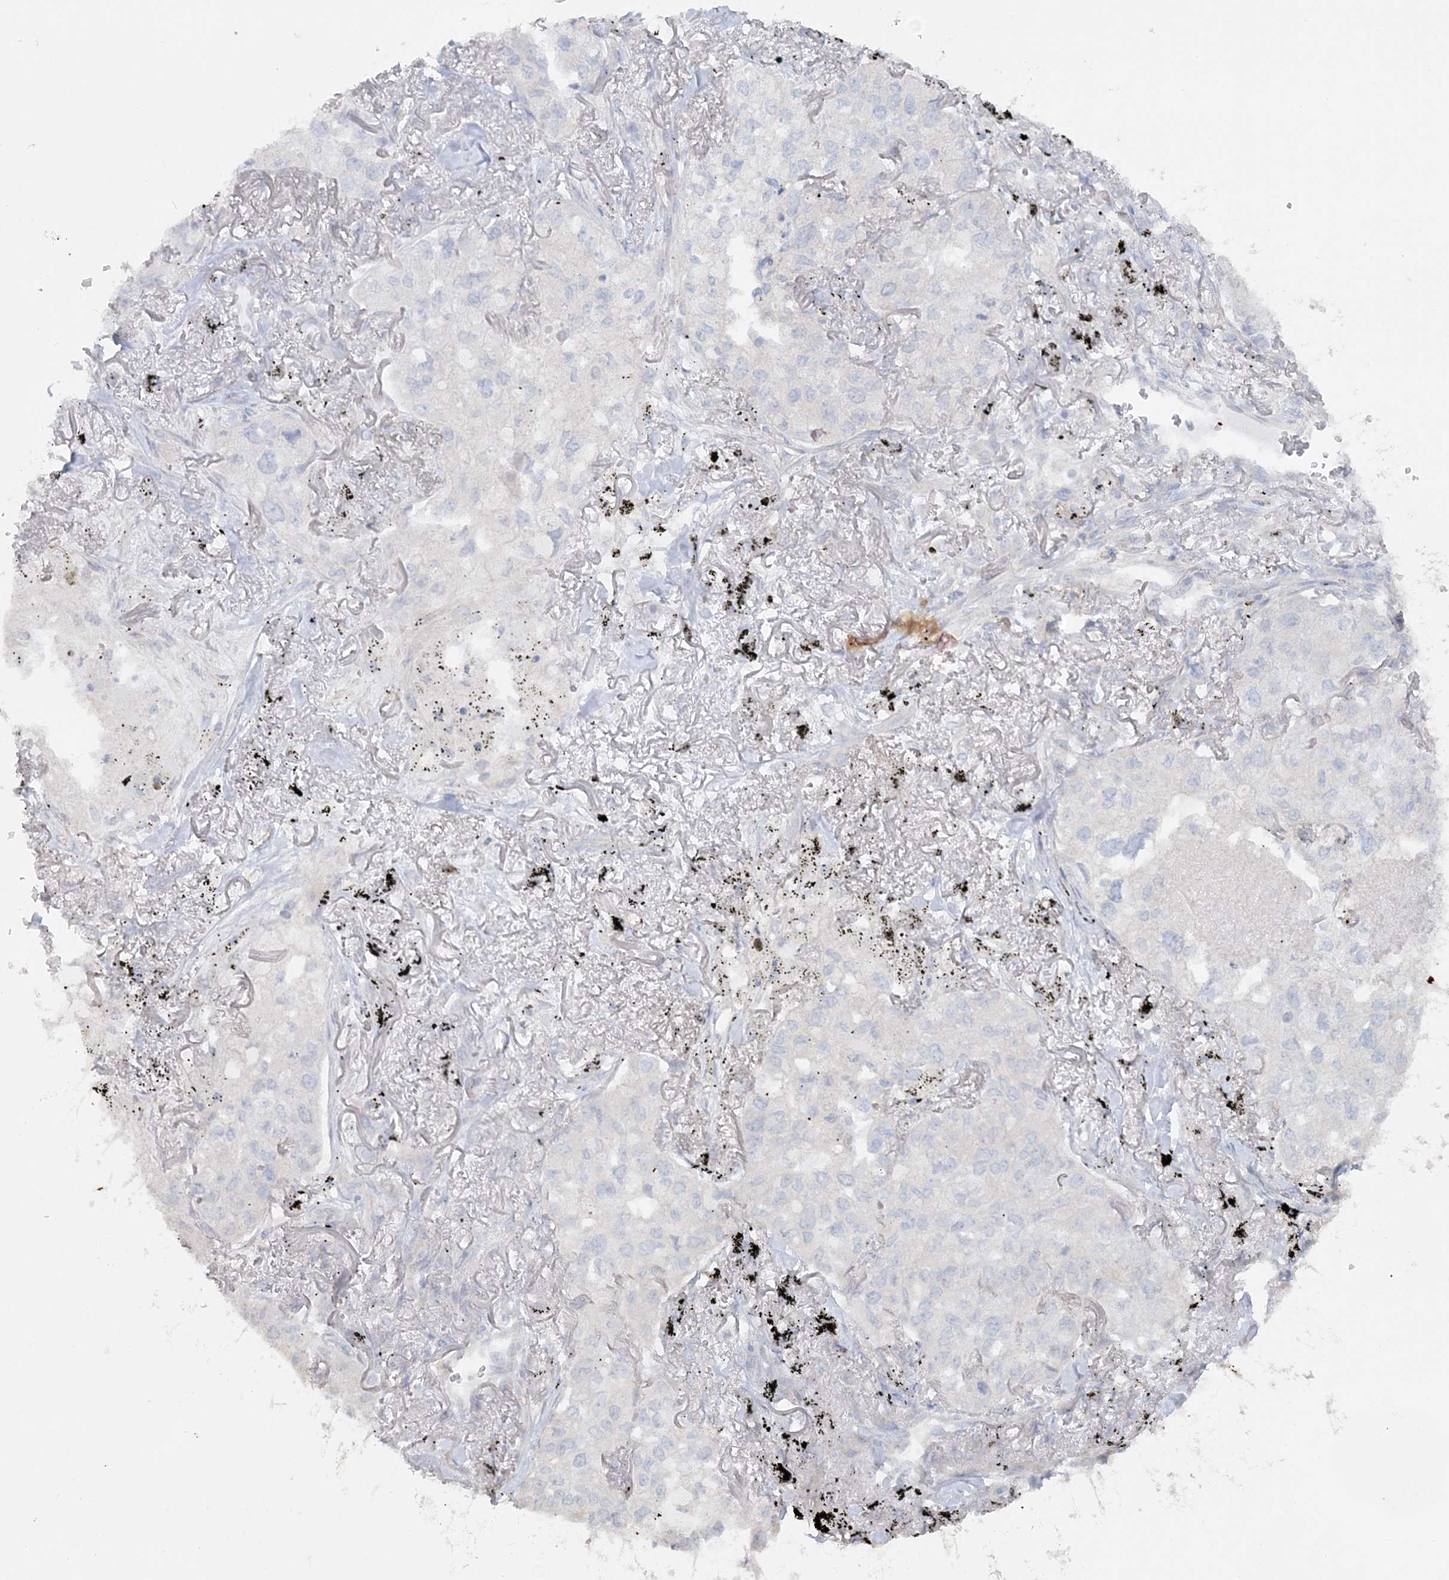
{"staining": {"intensity": "negative", "quantity": "none", "location": "none"}, "tissue": "lung cancer", "cell_type": "Tumor cells", "image_type": "cancer", "snomed": [{"axis": "morphology", "description": "Adenocarcinoma, NOS"}, {"axis": "topography", "description": "Lung"}], "caption": "DAB (3,3'-diaminobenzidine) immunohistochemical staining of human lung cancer shows no significant staining in tumor cells.", "gene": "TBC1D5", "patient": {"sex": "male", "age": 65}}